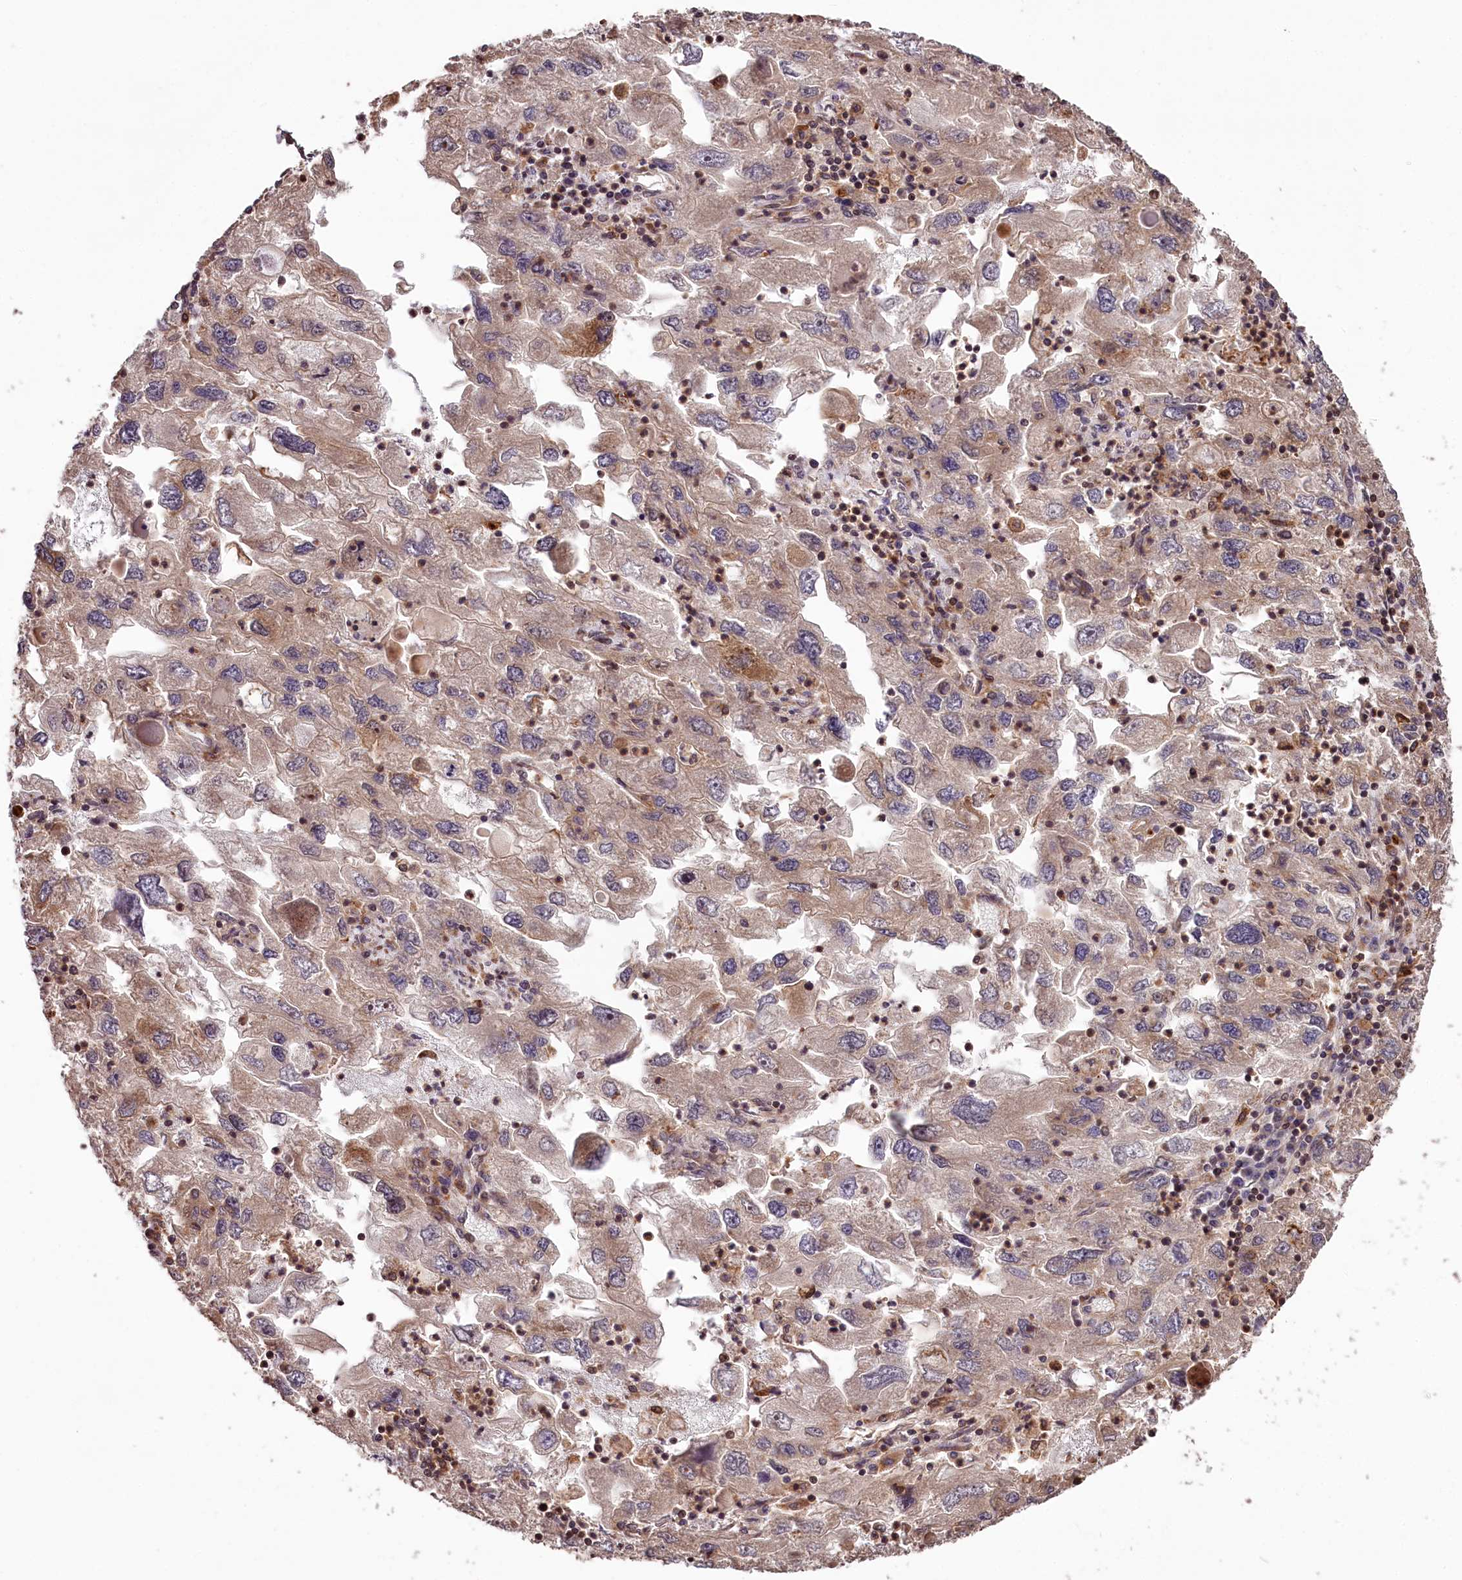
{"staining": {"intensity": "moderate", "quantity": ">75%", "location": "cytoplasmic/membranous"}, "tissue": "endometrial cancer", "cell_type": "Tumor cells", "image_type": "cancer", "snomed": [{"axis": "morphology", "description": "Adenocarcinoma, NOS"}, {"axis": "topography", "description": "Endometrium"}], "caption": "Protein expression analysis of human adenocarcinoma (endometrial) reveals moderate cytoplasmic/membranous expression in approximately >75% of tumor cells.", "gene": "KIF14", "patient": {"sex": "female", "age": 49}}